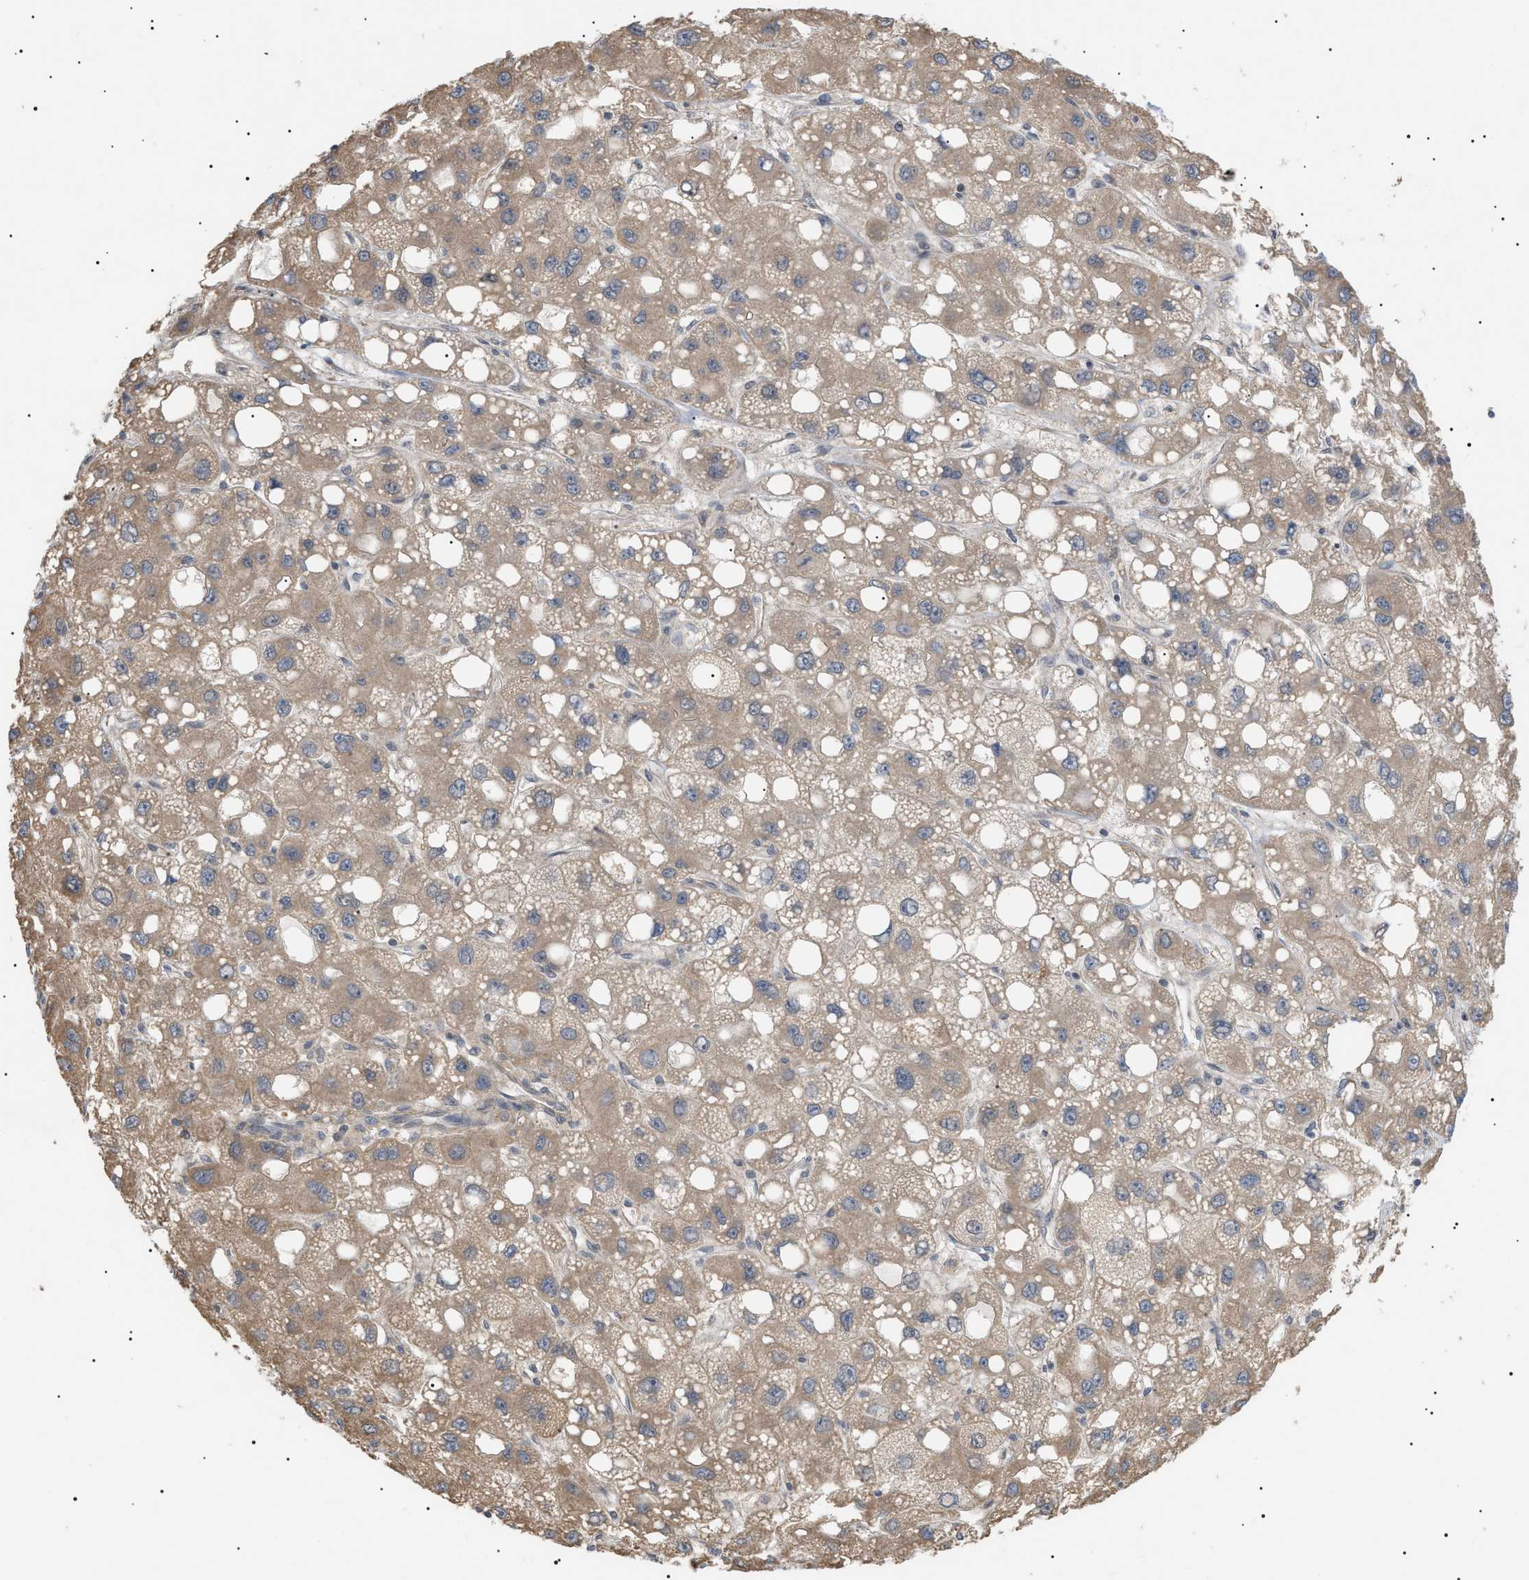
{"staining": {"intensity": "weak", "quantity": ">75%", "location": "cytoplasmic/membranous"}, "tissue": "liver cancer", "cell_type": "Tumor cells", "image_type": "cancer", "snomed": [{"axis": "morphology", "description": "Carcinoma, Hepatocellular, NOS"}, {"axis": "topography", "description": "Liver"}], "caption": "Liver hepatocellular carcinoma stained with IHC exhibits weak cytoplasmic/membranous expression in about >75% of tumor cells.", "gene": "IRS2", "patient": {"sex": "male", "age": 55}}